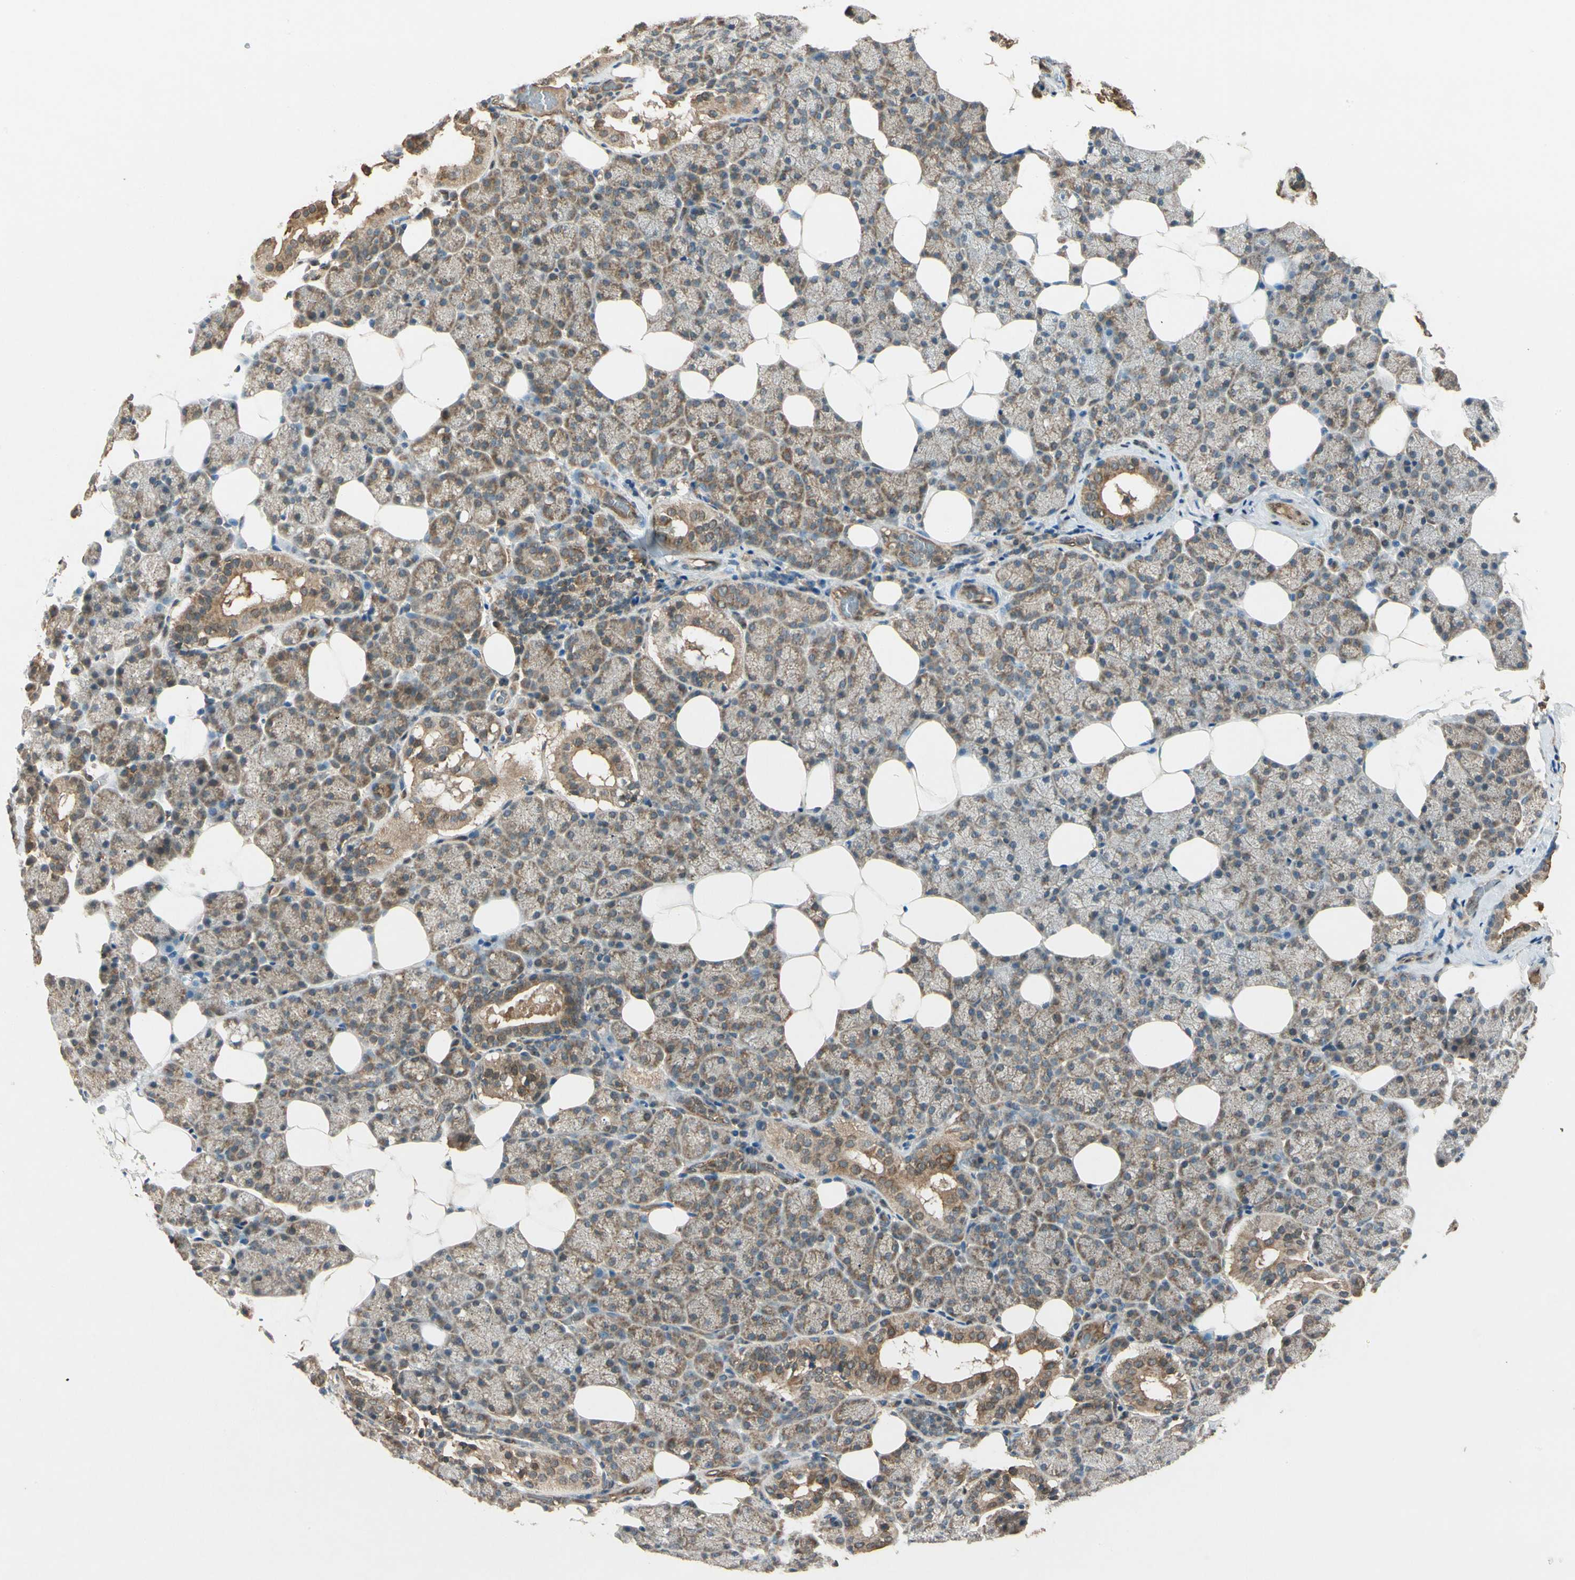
{"staining": {"intensity": "moderate", "quantity": "25%-75%", "location": "cytoplasmic/membranous"}, "tissue": "salivary gland", "cell_type": "Glandular cells", "image_type": "normal", "snomed": [{"axis": "morphology", "description": "Normal tissue, NOS"}, {"axis": "topography", "description": "Lymph node"}, {"axis": "topography", "description": "Salivary gland"}], "caption": "Protein expression analysis of normal human salivary gland reveals moderate cytoplasmic/membranous expression in approximately 25%-75% of glandular cells. Using DAB (brown) and hematoxylin (blue) stains, captured at high magnification using brightfield microscopy.", "gene": "MAPK1", "patient": {"sex": "male", "age": 8}}